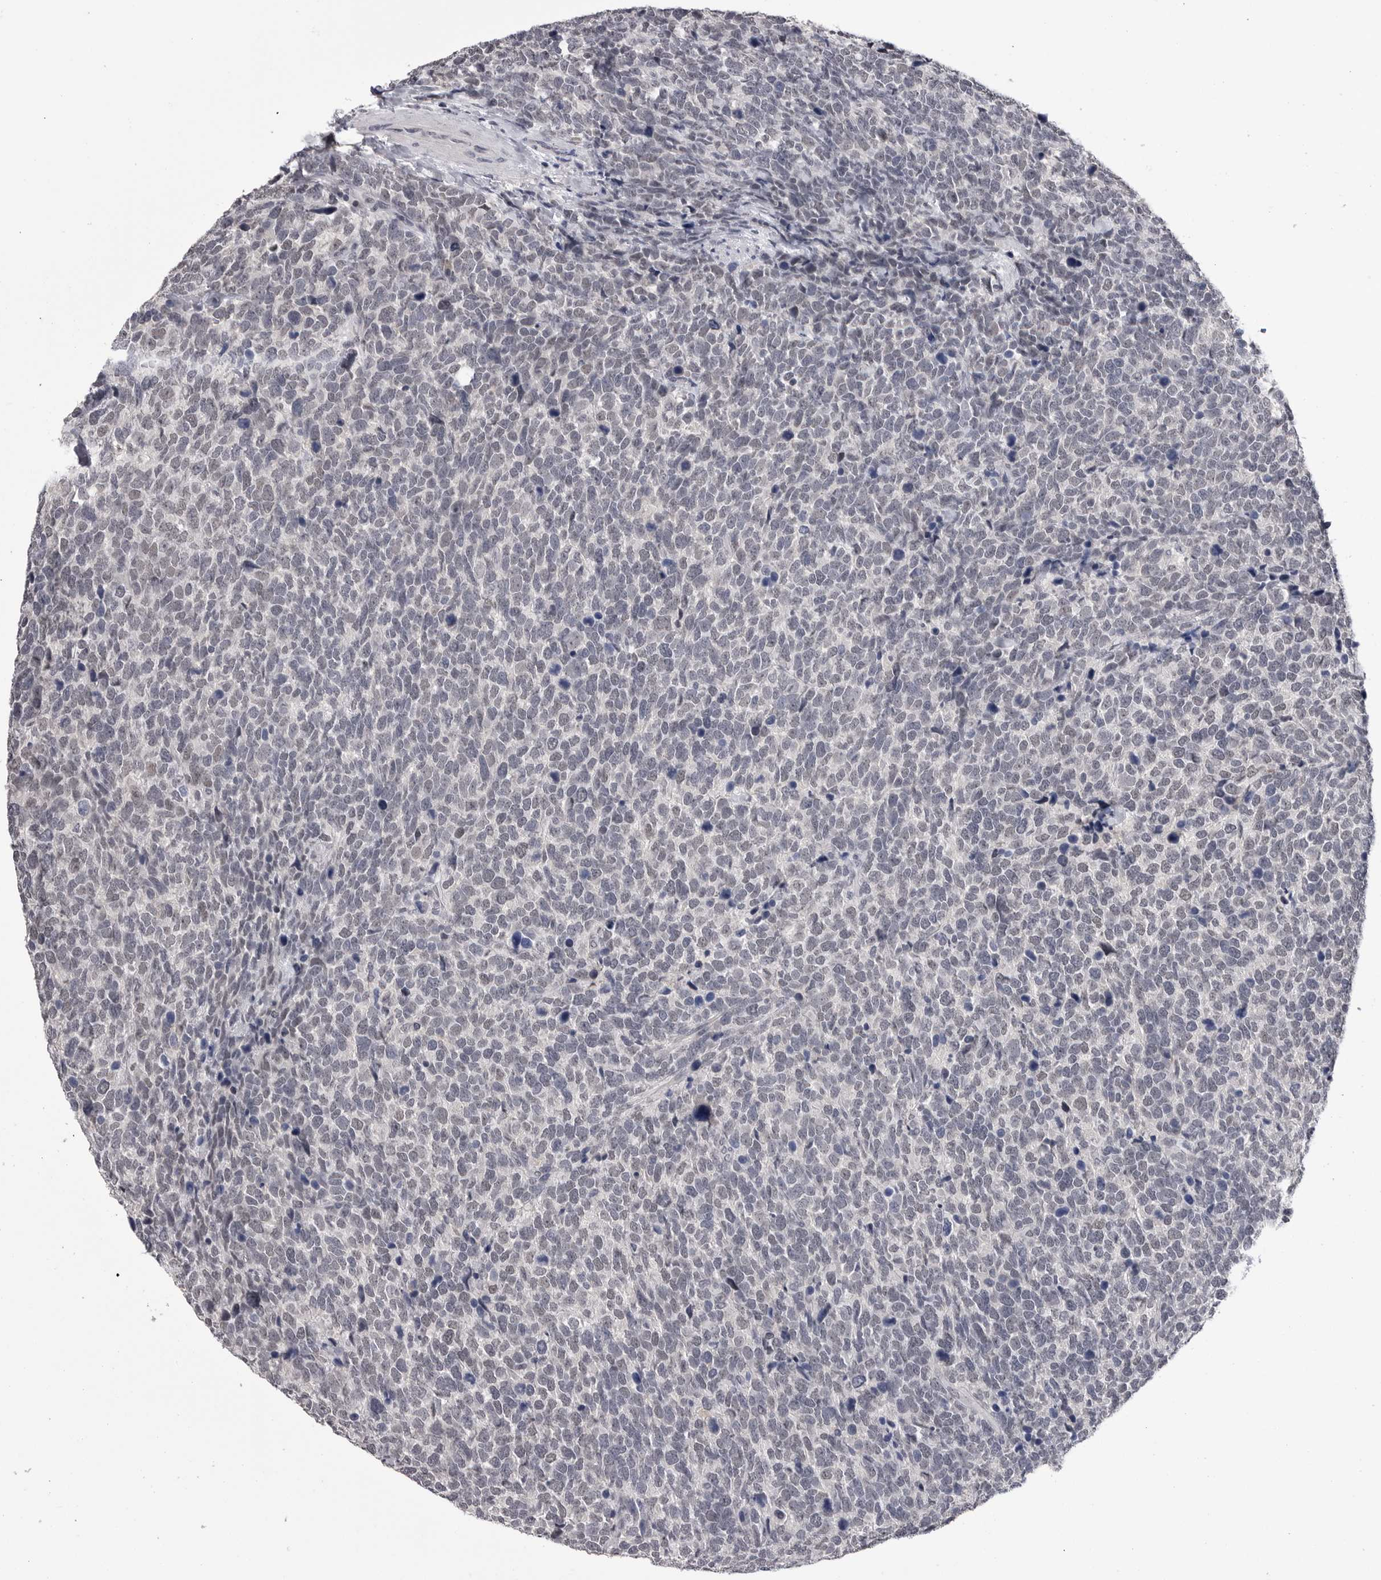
{"staining": {"intensity": "weak", "quantity": "<25%", "location": "nuclear"}, "tissue": "urothelial cancer", "cell_type": "Tumor cells", "image_type": "cancer", "snomed": [{"axis": "morphology", "description": "Urothelial carcinoma, High grade"}, {"axis": "topography", "description": "Urinary bladder"}], "caption": "IHC image of neoplastic tissue: human high-grade urothelial carcinoma stained with DAB displays no significant protein positivity in tumor cells. Nuclei are stained in blue.", "gene": "DLG2", "patient": {"sex": "female", "age": 82}}